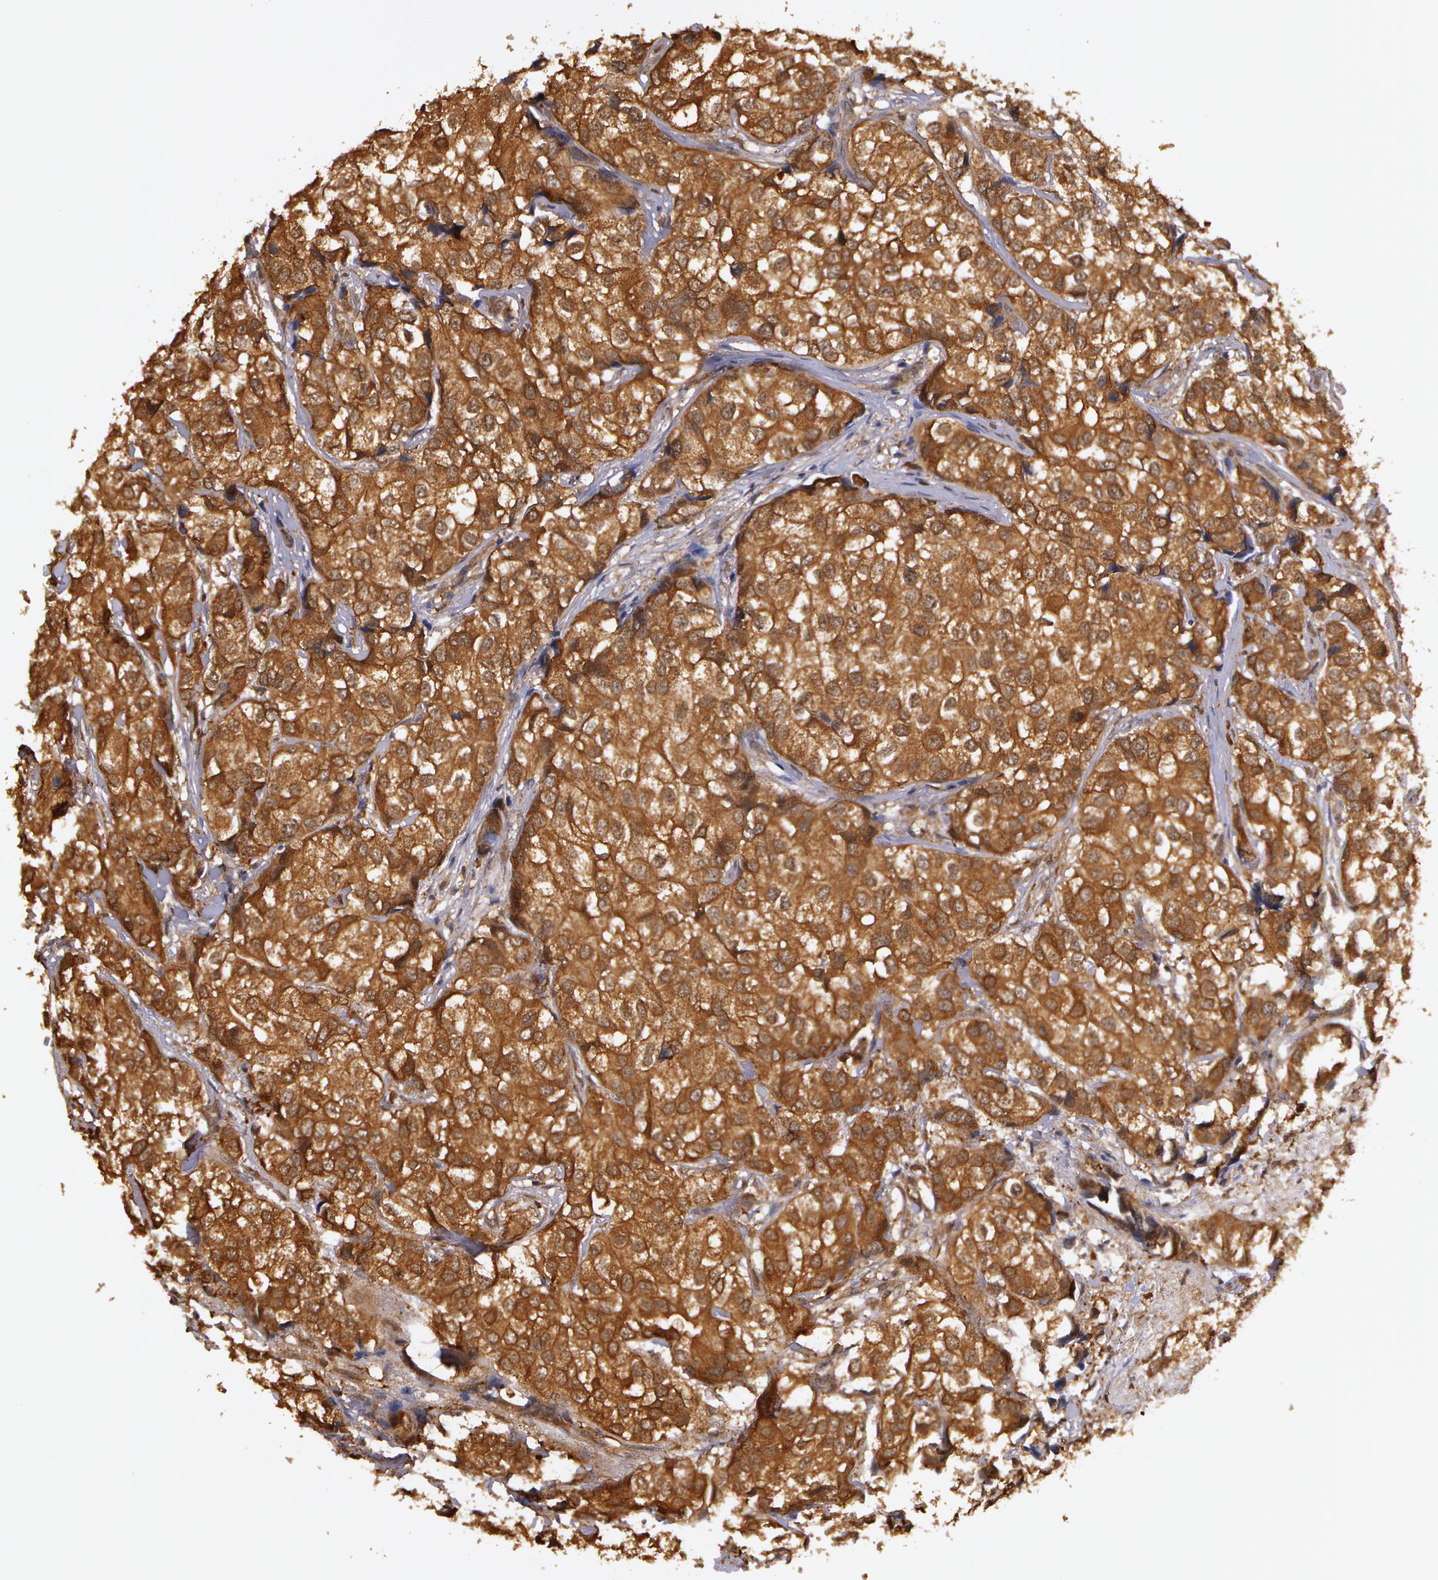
{"staining": {"intensity": "moderate", "quantity": ">75%", "location": "cytoplasmic/membranous"}, "tissue": "breast cancer", "cell_type": "Tumor cells", "image_type": "cancer", "snomed": [{"axis": "morphology", "description": "Duct carcinoma"}, {"axis": "topography", "description": "Breast"}], "caption": "Protein expression analysis of human breast cancer reveals moderate cytoplasmic/membranous positivity in about >75% of tumor cells. (DAB IHC, brown staining for protein, blue staining for nuclei).", "gene": "AHSA1", "patient": {"sex": "female", "age": 68}}